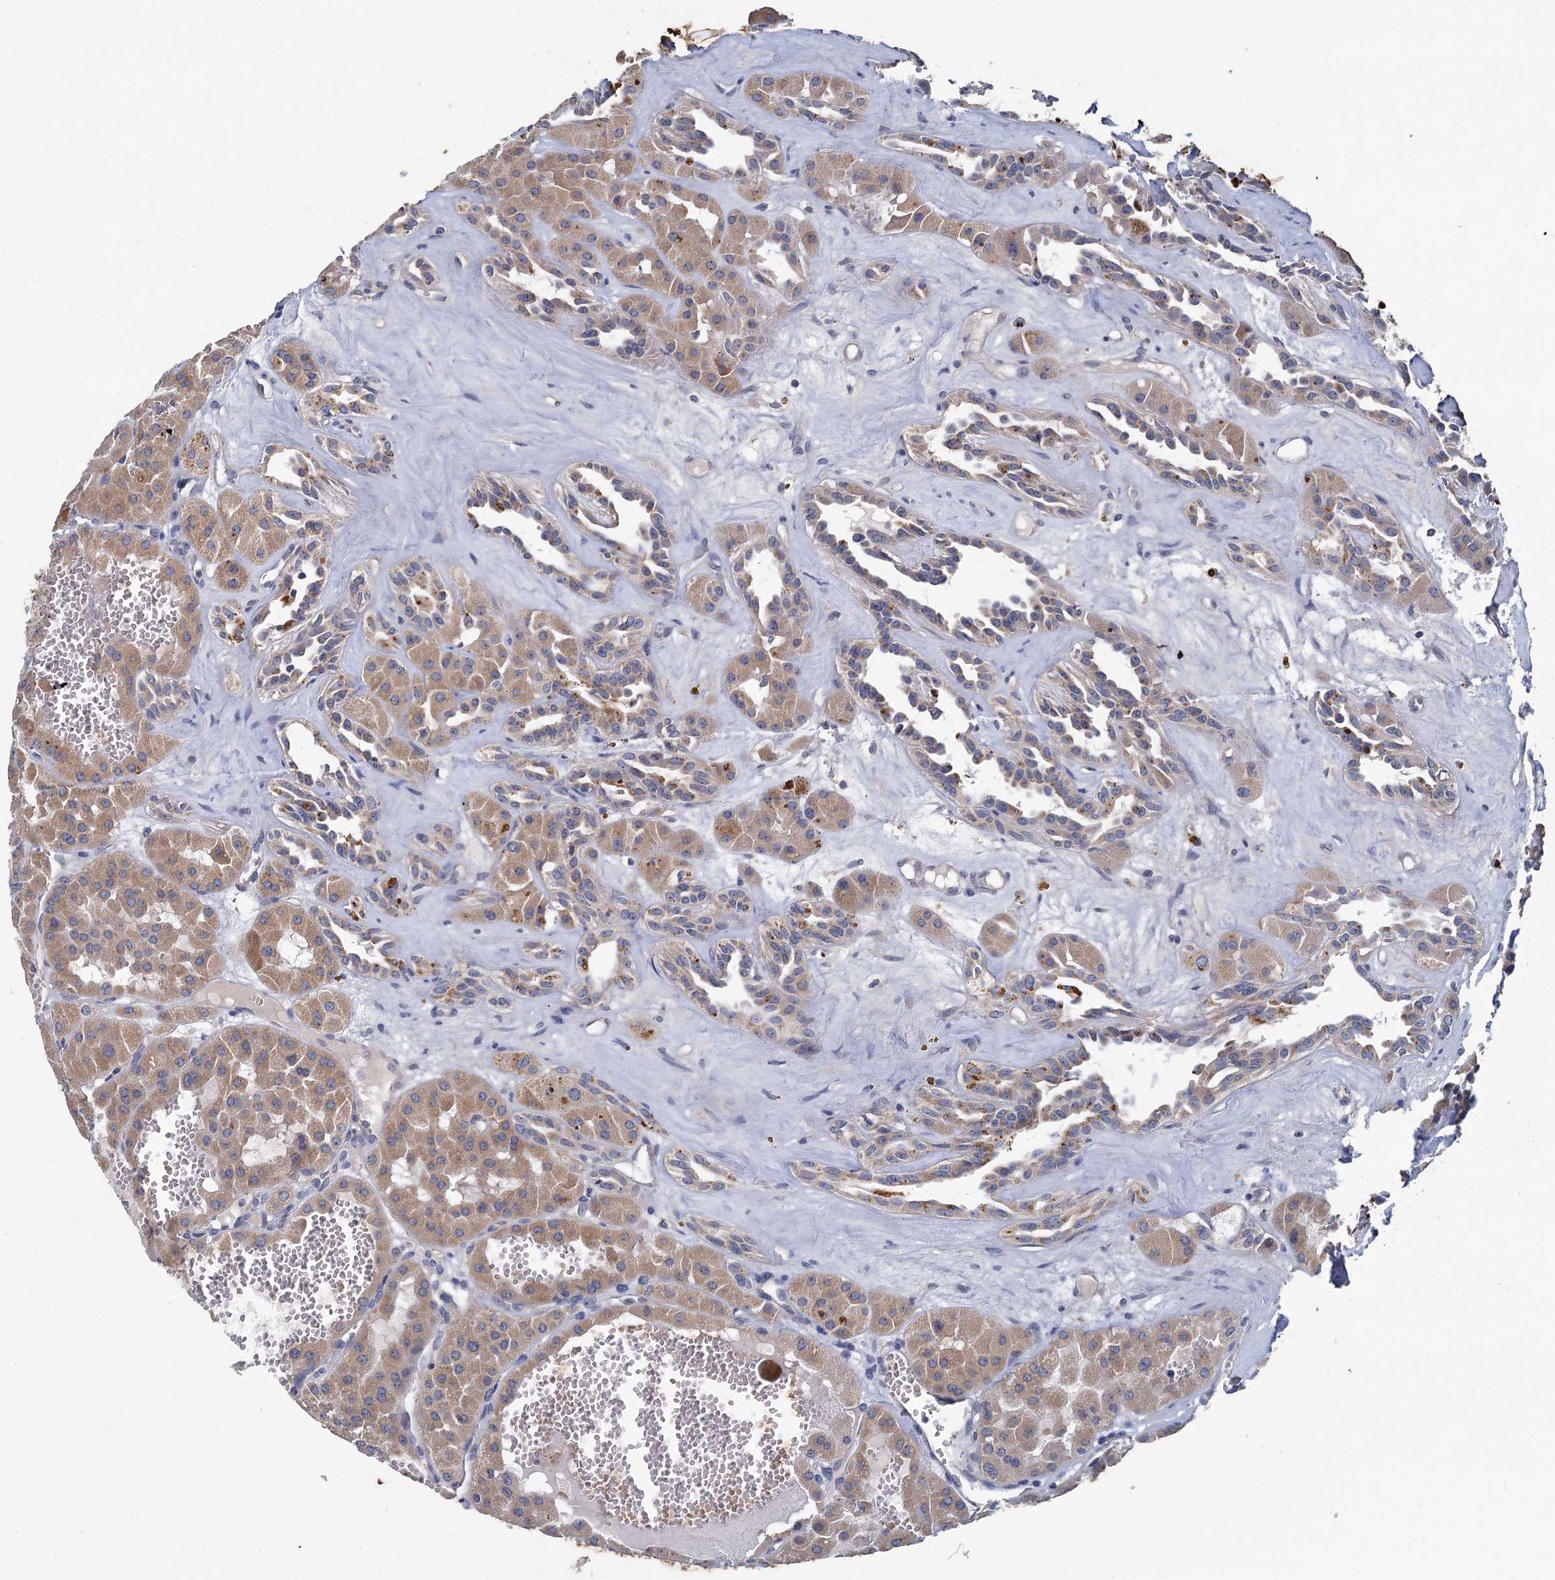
{"staining": {"intensity": "moderate", "quantity": ">75%", "location": "cytoplasmic/membranous"}, "tissue": "renal cancer", "cell_type": "Tumor cells", "image_type": "cancer", "snomed": [{"axis": "morphology", "description": "Carcinoma, NOS"}, {"axis": "topography", "description": "Kidney"}], "caption": "A photomicrograph showing moderate cytoplasmic/membranous positivity in about >75% of tumor cells in renal cancer, as visualized by brown immunohistochemical staining.", "gene": "SLC2A7", "patient": {"sex": "female", "age": 75}}